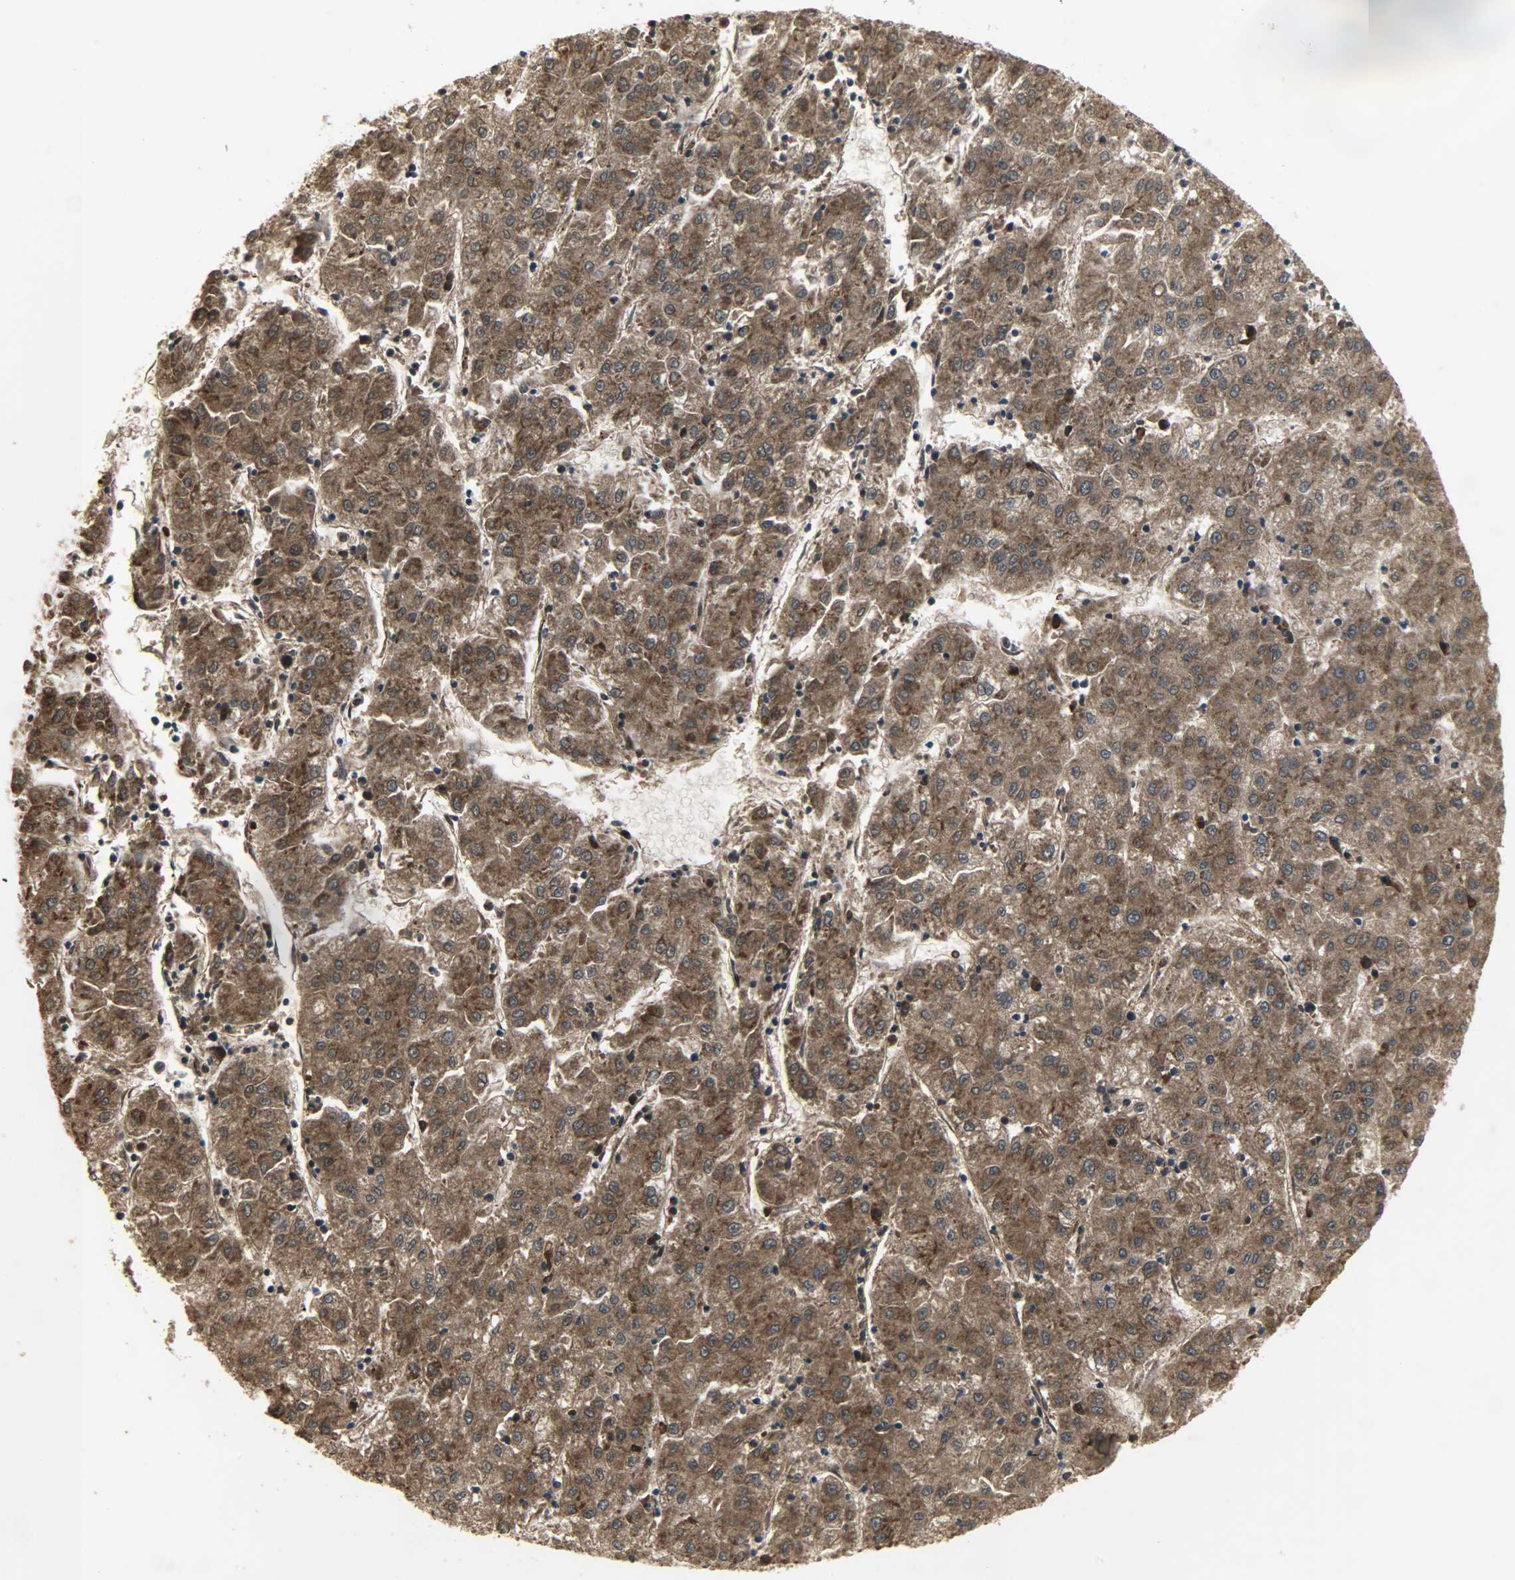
{"staining": {"intensity": "strong", "quantity": ">75%", "location": "cytoplasmic/membranous"}, "tissue": "liver cancer", "cell_type": "Tumor cells", "image_type": "cancer", "snomed": [{"axis": "morphology", "description": "Carcinoma, Hepatocellular, NOS"}, {"axis": "topography", "description": "Liver"}], "caption": "Hepatocellular carcinoma (liver) stained with DAB immunohistochemistry (IHC) demonstrates high levels of strong cytoplasmic/membranous staining in approximately >75% of tumor cells.", "gene": "AMT", "patient": {"sex": "male", "age": 72}}